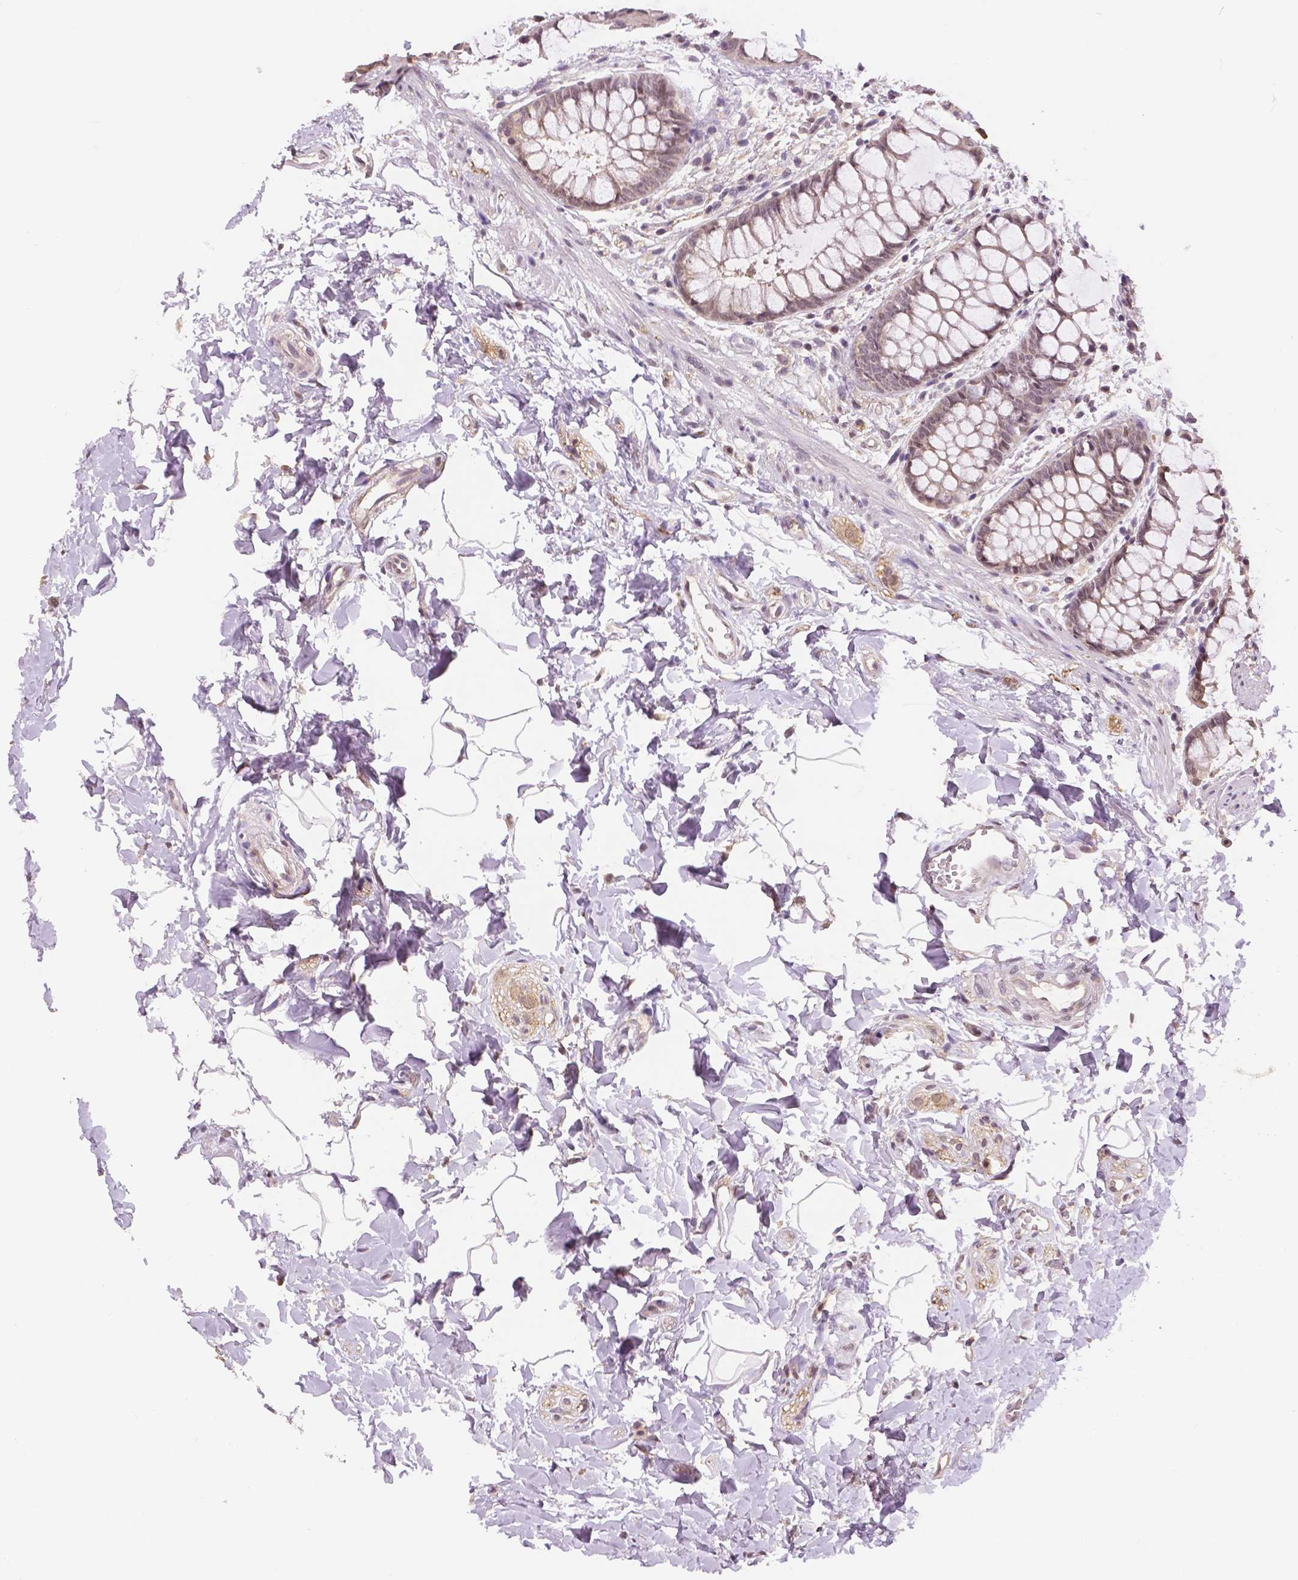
{"staining": {"intensity": "weak", "quantity": "25%-75%", "location": "cytoplasmic/membranous"}, "tissue": "rectum", "cell_type": "Glandular cells", "image_type": "normal", "snomed": [{"axis": "morphology", "description": "Normal tissue, NOS"}, {"axis": "topography", "description": "Rectum"}], "caption": "Immunohistochemical staining of normal human rectum demonstrates weak cytoplasmic/membranous protein expression in about 25%-75% of glandular cells. (DAB (3,3'-diaminobenzidine) IHC, brown staining for protein, blue staining for nuclei).", "gene": "MAP1LC3B", "patient": {"sex": "female", "age": 62}}